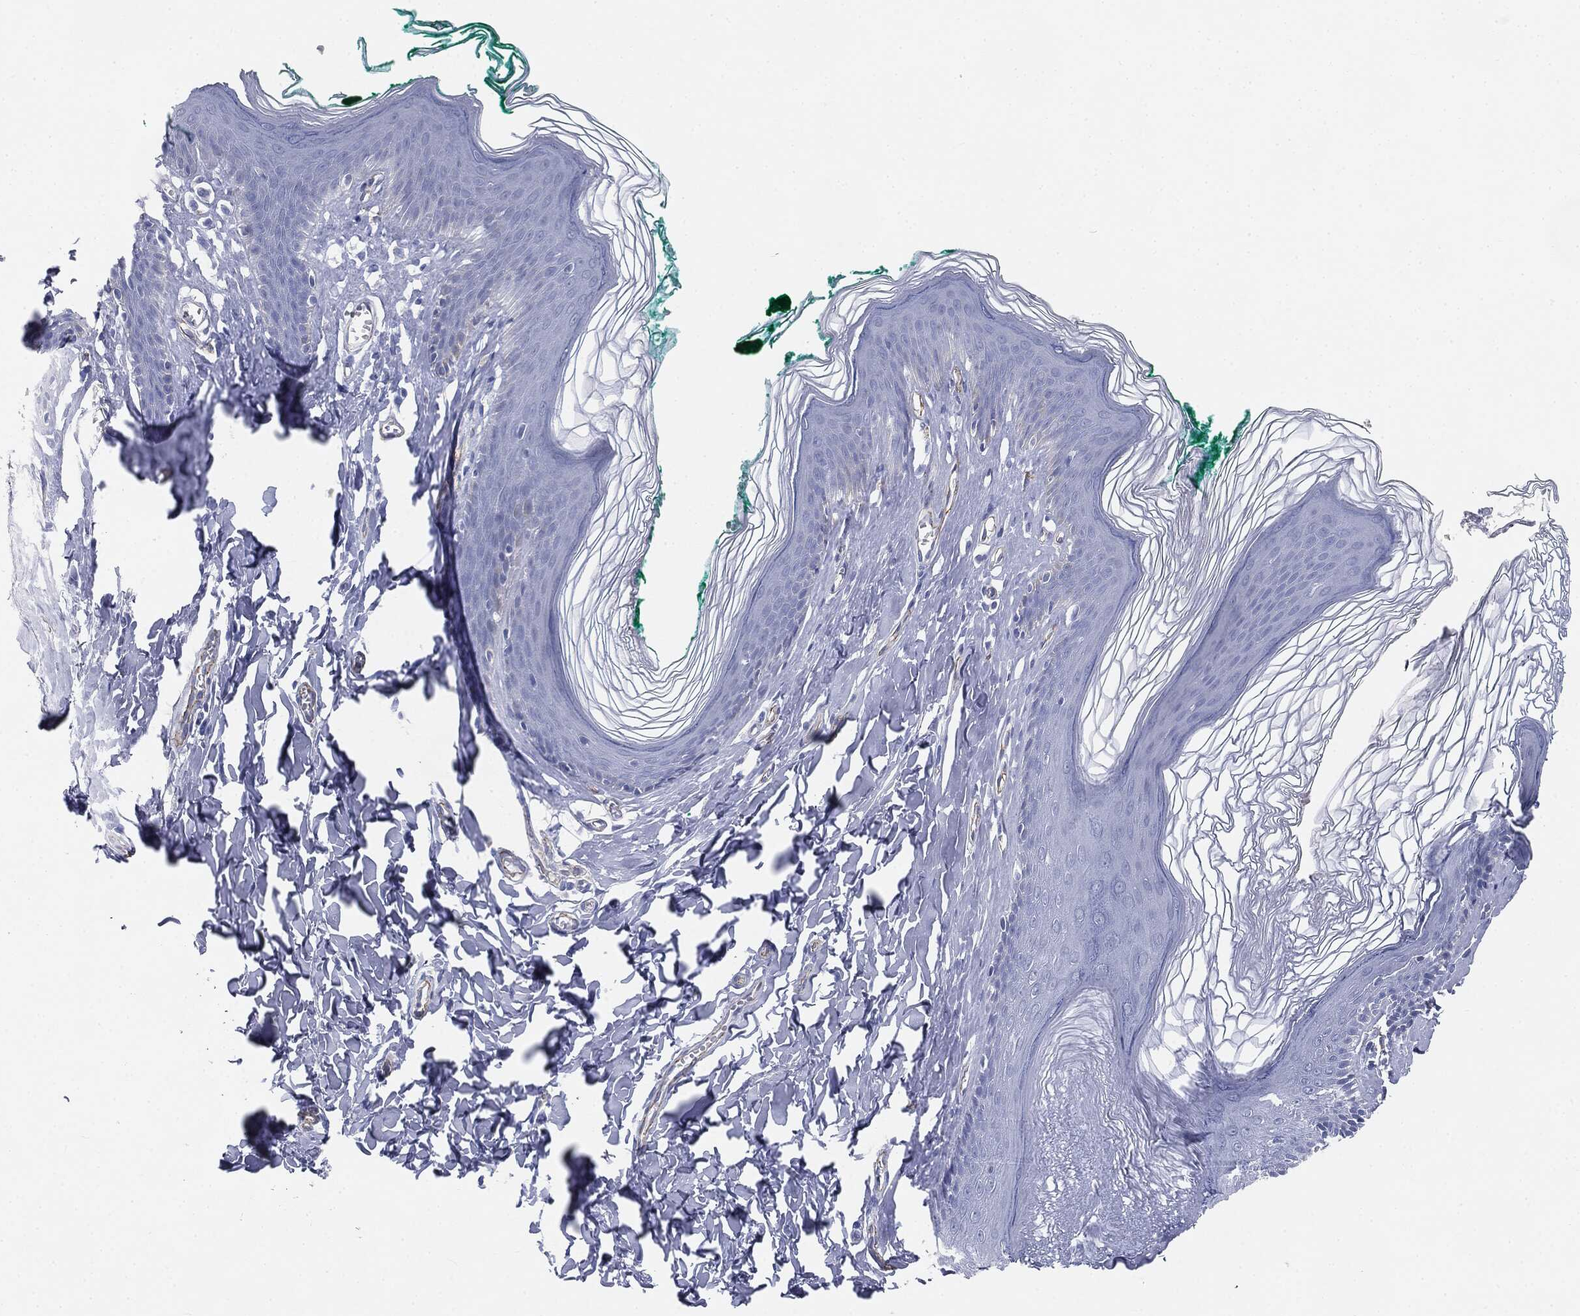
{"staining": {"intensity": "negative", "quantity": "none", "location": "none"}, "tissue": "skin", "cell_type": "Epidermal cells", "image_type": "normal", "snomed": [{"axis": "morphology", "description": "Normal tissue, NOS"}, {"axis": "topography", "description": "Vulva"}], "caption": "IHC image of benign skin stained for a protein (brown), which demonstrates no expression in epidermal cells. The staining was performed using DAB to visualize the protein expression in brown, while the nuclei were stained in blue with hematoxylin (Magnification: 20x).", "gene": "MUC5AC", "patient": {"sex": "female", "age": 66}}